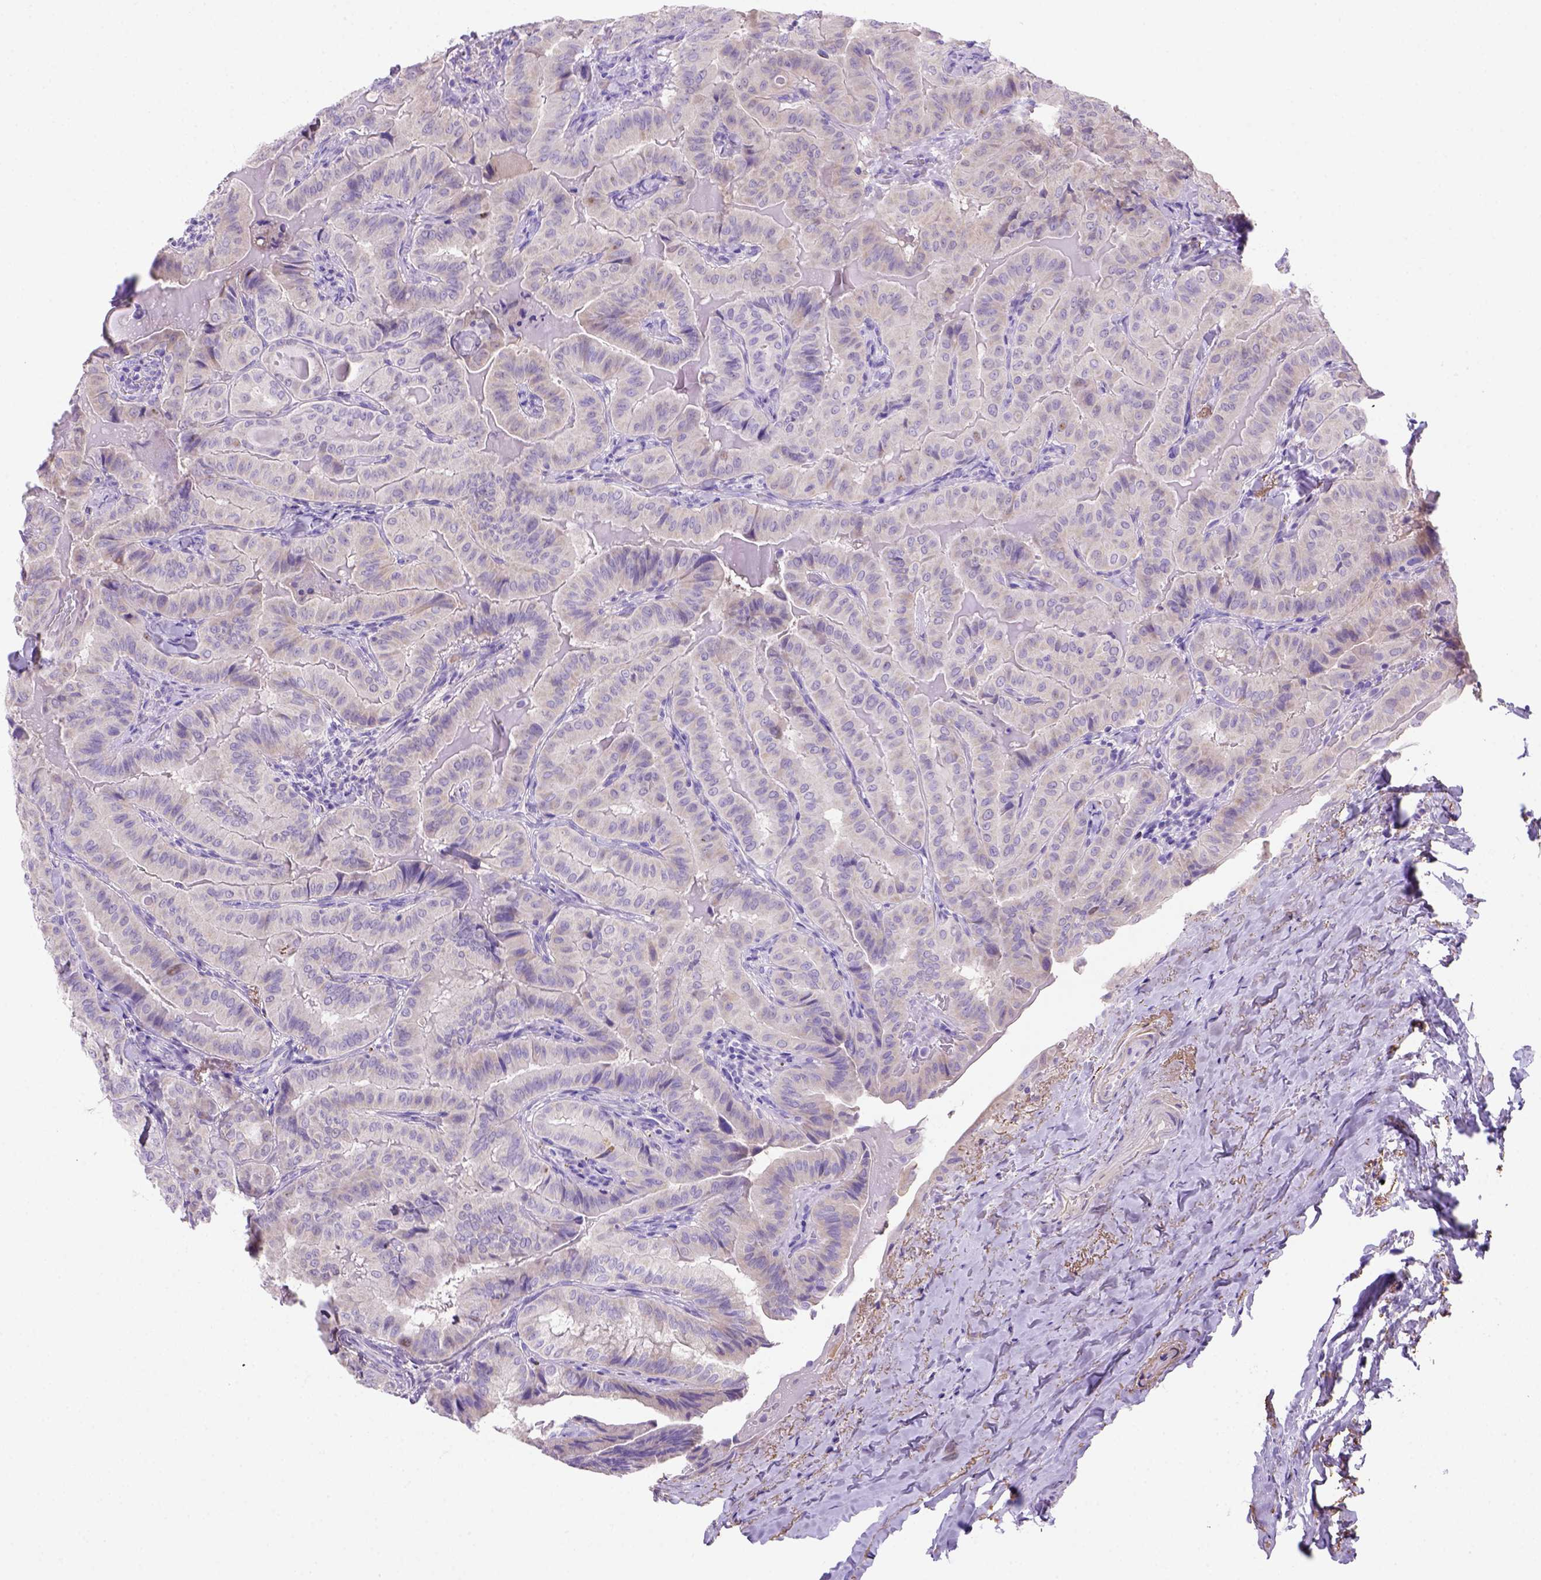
{"staining": {"intensity": "negative", "quantity": "none", "location": "none"}, "tissue": "thyroid cancer", "cell_type": "Tumor cells", "image_type": "cancer", "snomed": [{"axis": "morphology", "description": "Papillary adenocarcinoma, NOS"}, {"axis": "topography", "description": "Thyroid gland"}], "caption": "Tumor cells show no significant staining in thyroid cancer.", "gene": "SIRPD", "patient": {"sex": "female", "age": 68}}